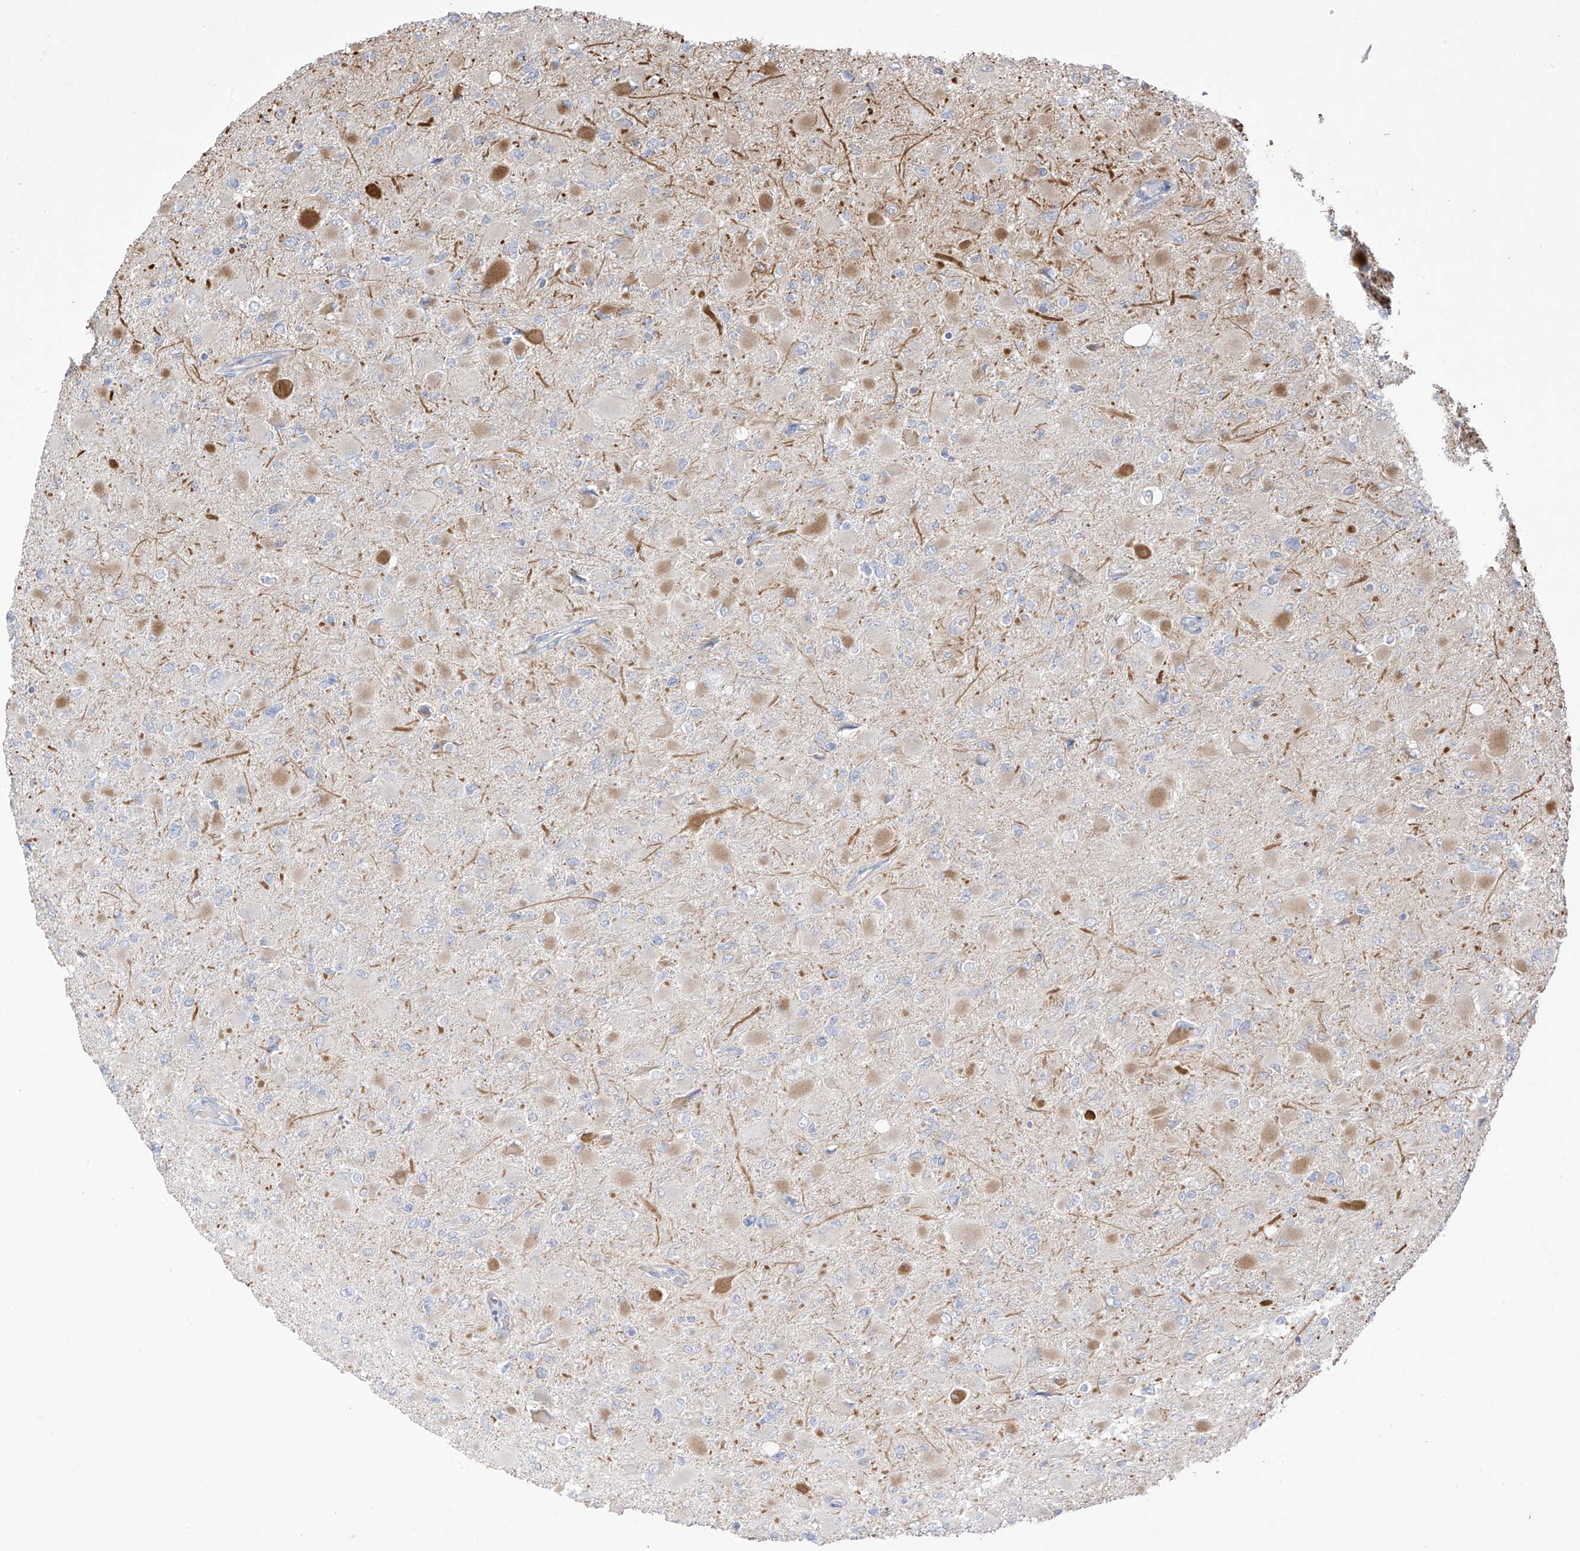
{"staining": {"intensity": "moderate", "quantity": "<25%", "location": "cytoplasmic/membranous"}, "tissue": "glioma", "cell_type": "Tumor cells", "image_type": "cancer", "snomed": [{"axis": "morphology", "description": "Glioma, malignant, High grade"}, {"axis": "topography", "description": "Cerebral cortex"}], "caption": "Protein analysis of glioma tissue displays moderate cytoplasmic/membranous expression in about <25% of tumor cells. The protein is shown in brown color, while the nuclei are stained blue.", "gene": "DCDC2", "patient": {"sex": "female", "age": 36}}